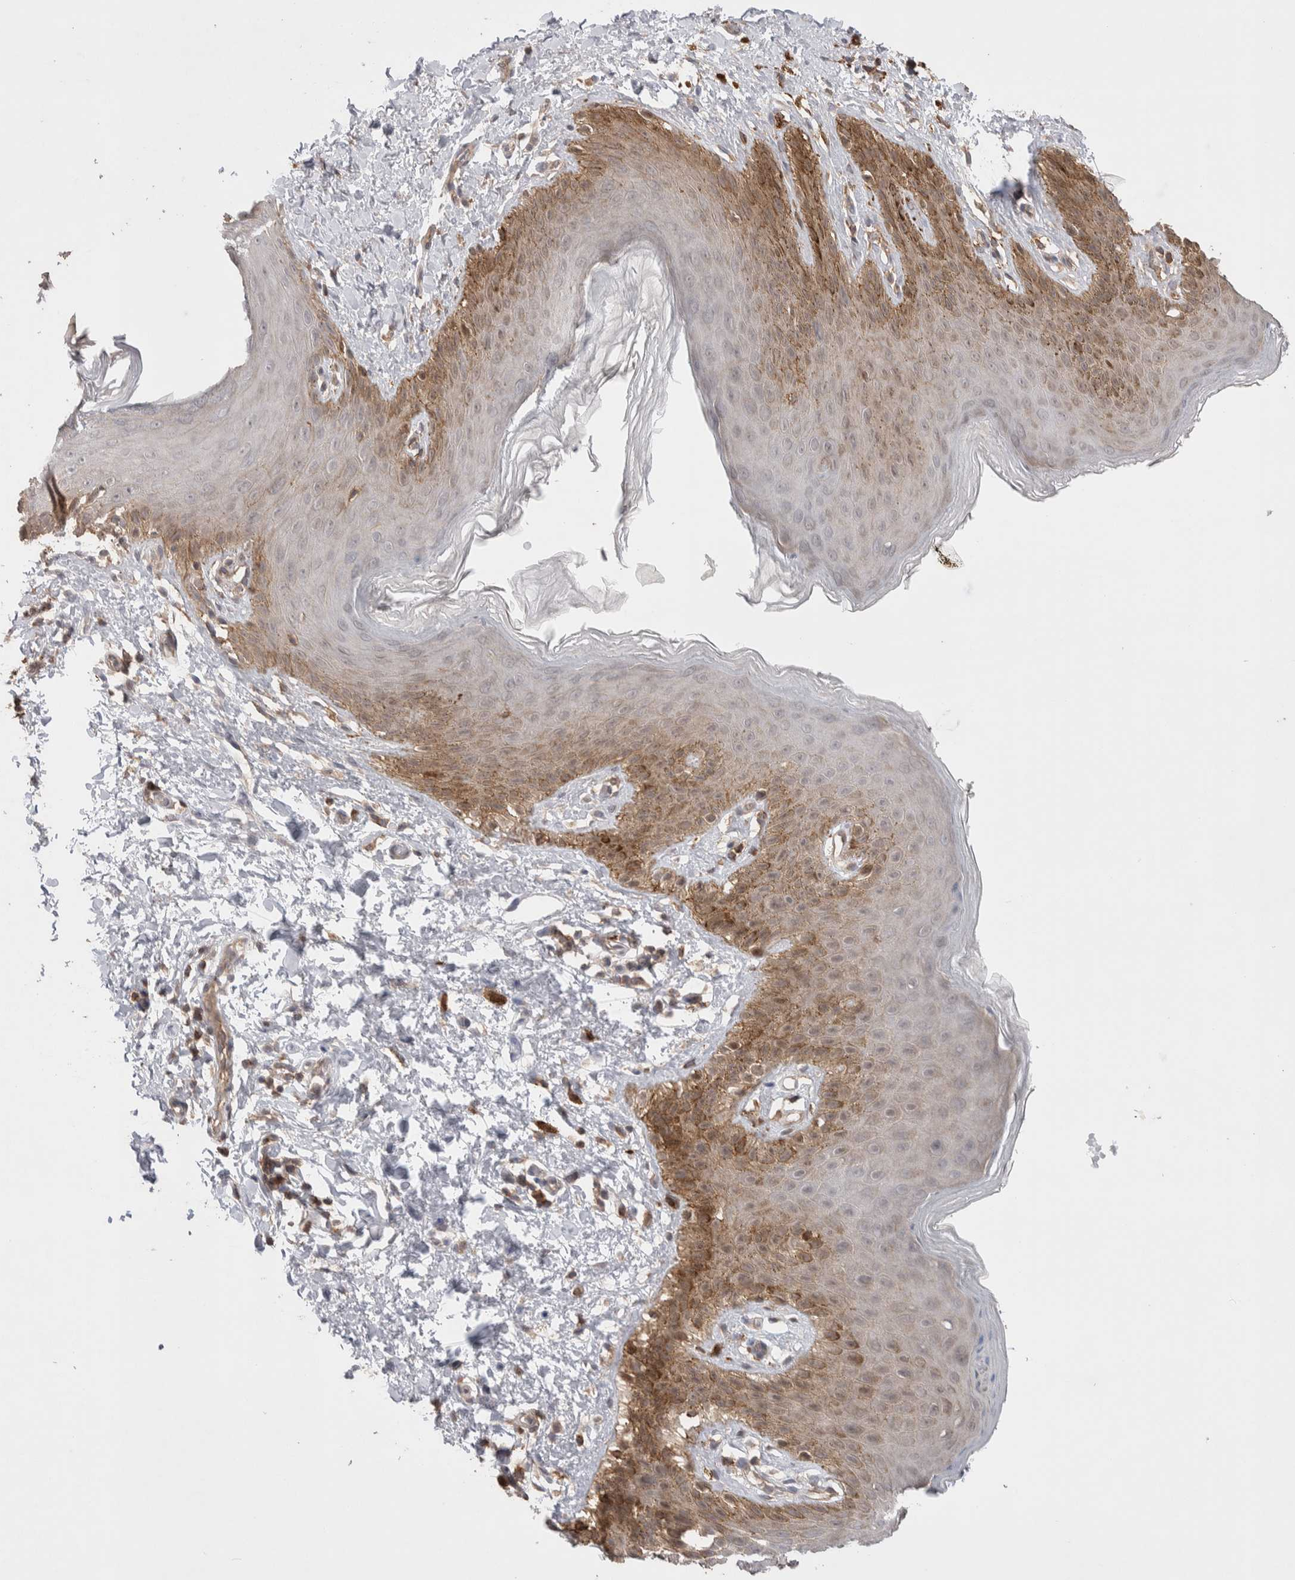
{"staining": {"intensity": "moderate", "quantity": "25%-75%", "location": "cytoplasmic/membranous"}, "tissue": "skin", "cell_type": "Epidermal cells", "image_type": "normal", "snomed": [{"axis": "morphology", "description": "Normal tissue, NOS"}, {"axis": "topography", "description": "Anal"}, {"axis": "topography", "description": "Peripheral nerve tissue"}], "caption": "This is a photomicrograph of immunohistochemistry (IHC) staining of benign skin, which shows moderate positivity in the cytoplasmic/membranous of epidermal cells.", "gene": "ZNF704", "patient": {"sex": "male", "age": 44}}